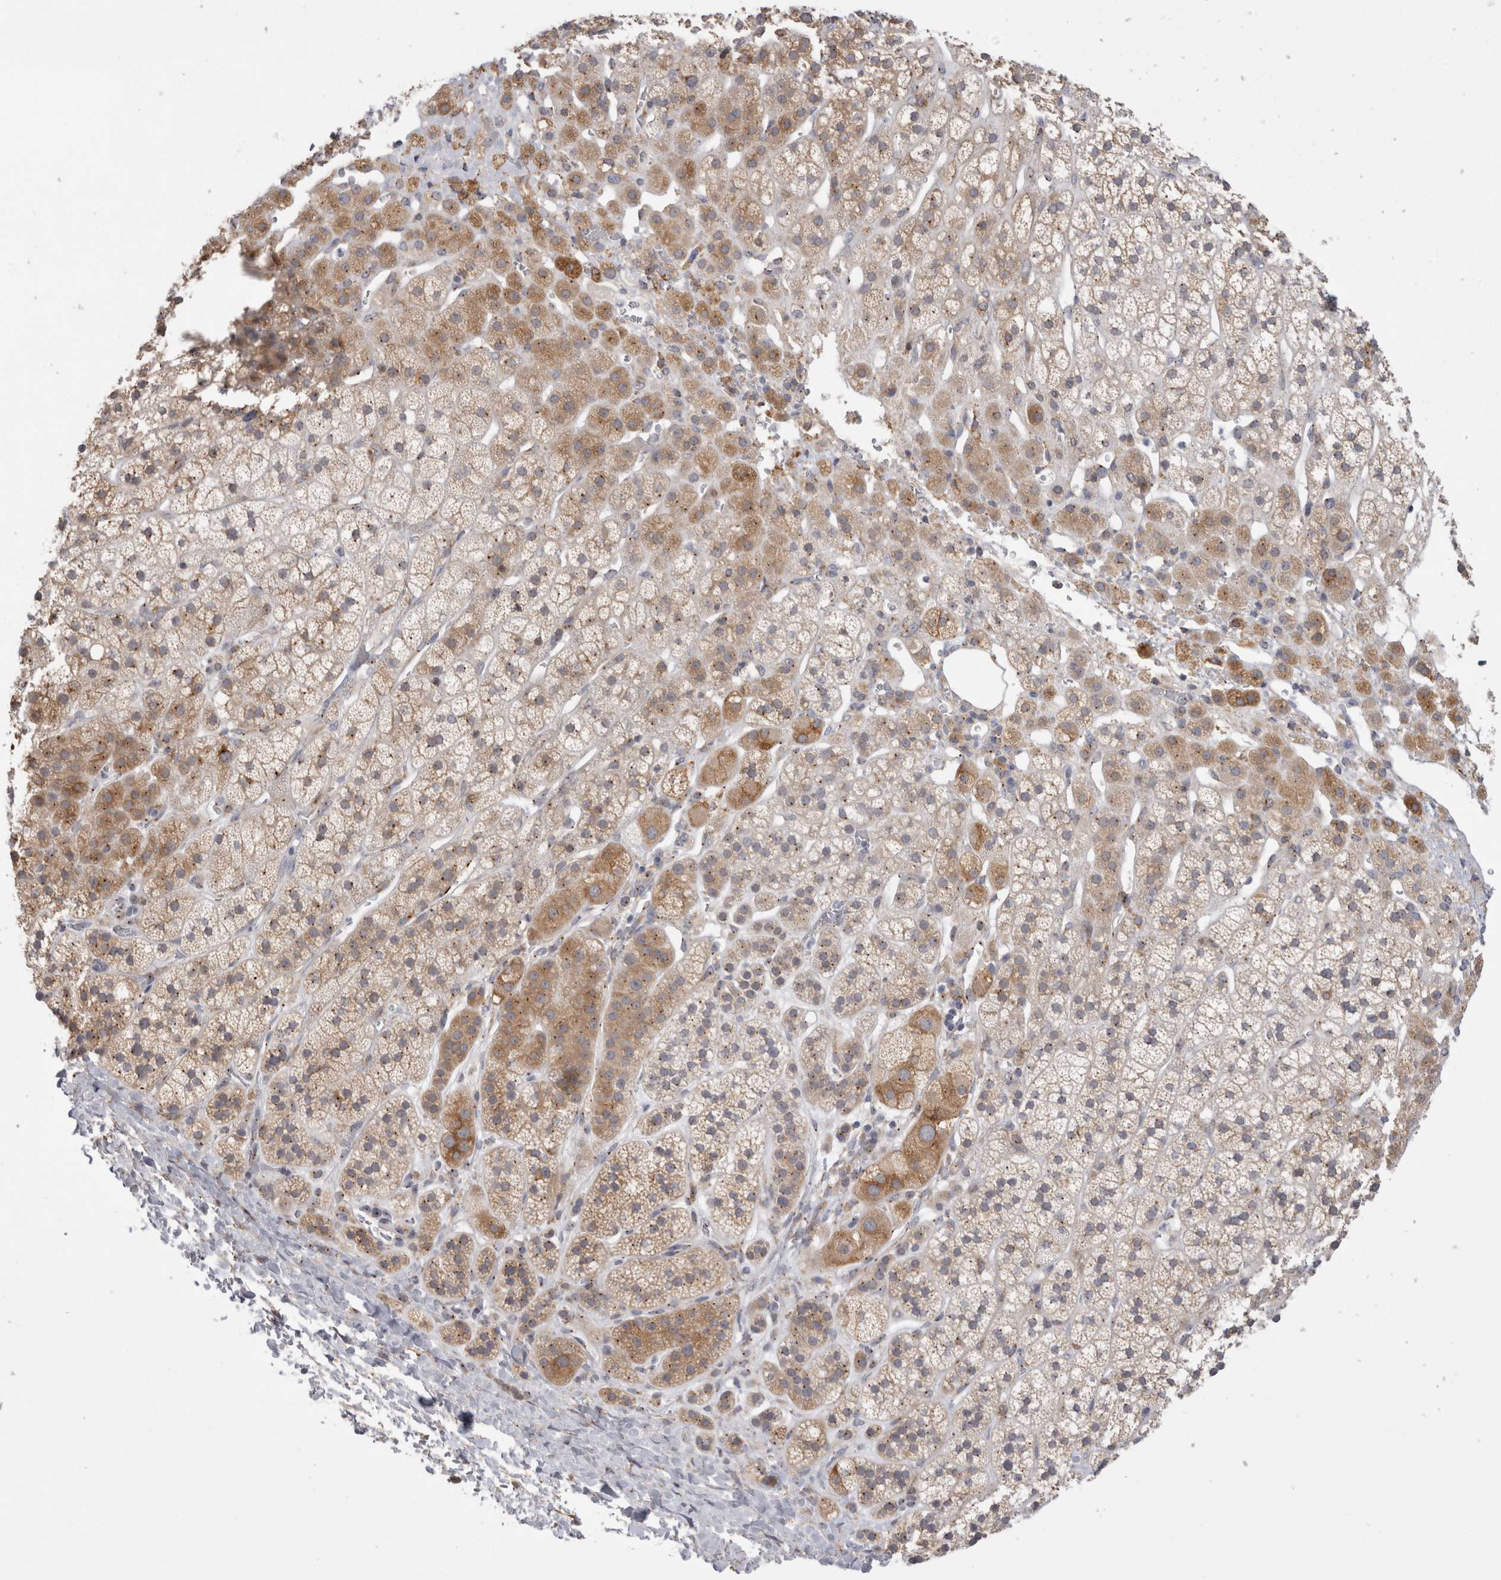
{"staining": {"intensity": "moderate", "quantity": "25%-75%", "location": "cytoplasmic/membranous"}, "tissue": "adrenal gland", "cell_type": "Glandular cells", "image_type": "normal", "snomed": [{"axis": "morphology", "description": "Normal tissue, NOS"}, {"axis": "topography", "description": "Adrenal gland"}], "caption": "This micrograph reveals immunohistochemistry staining of unremarkable adrenal gland, with medium moderate cytoplasmic/membranous staining in approximately 25%-75% of glandular cells.", "gene": "ZNF341", "patient": {"sex": "male", "age": 56}}